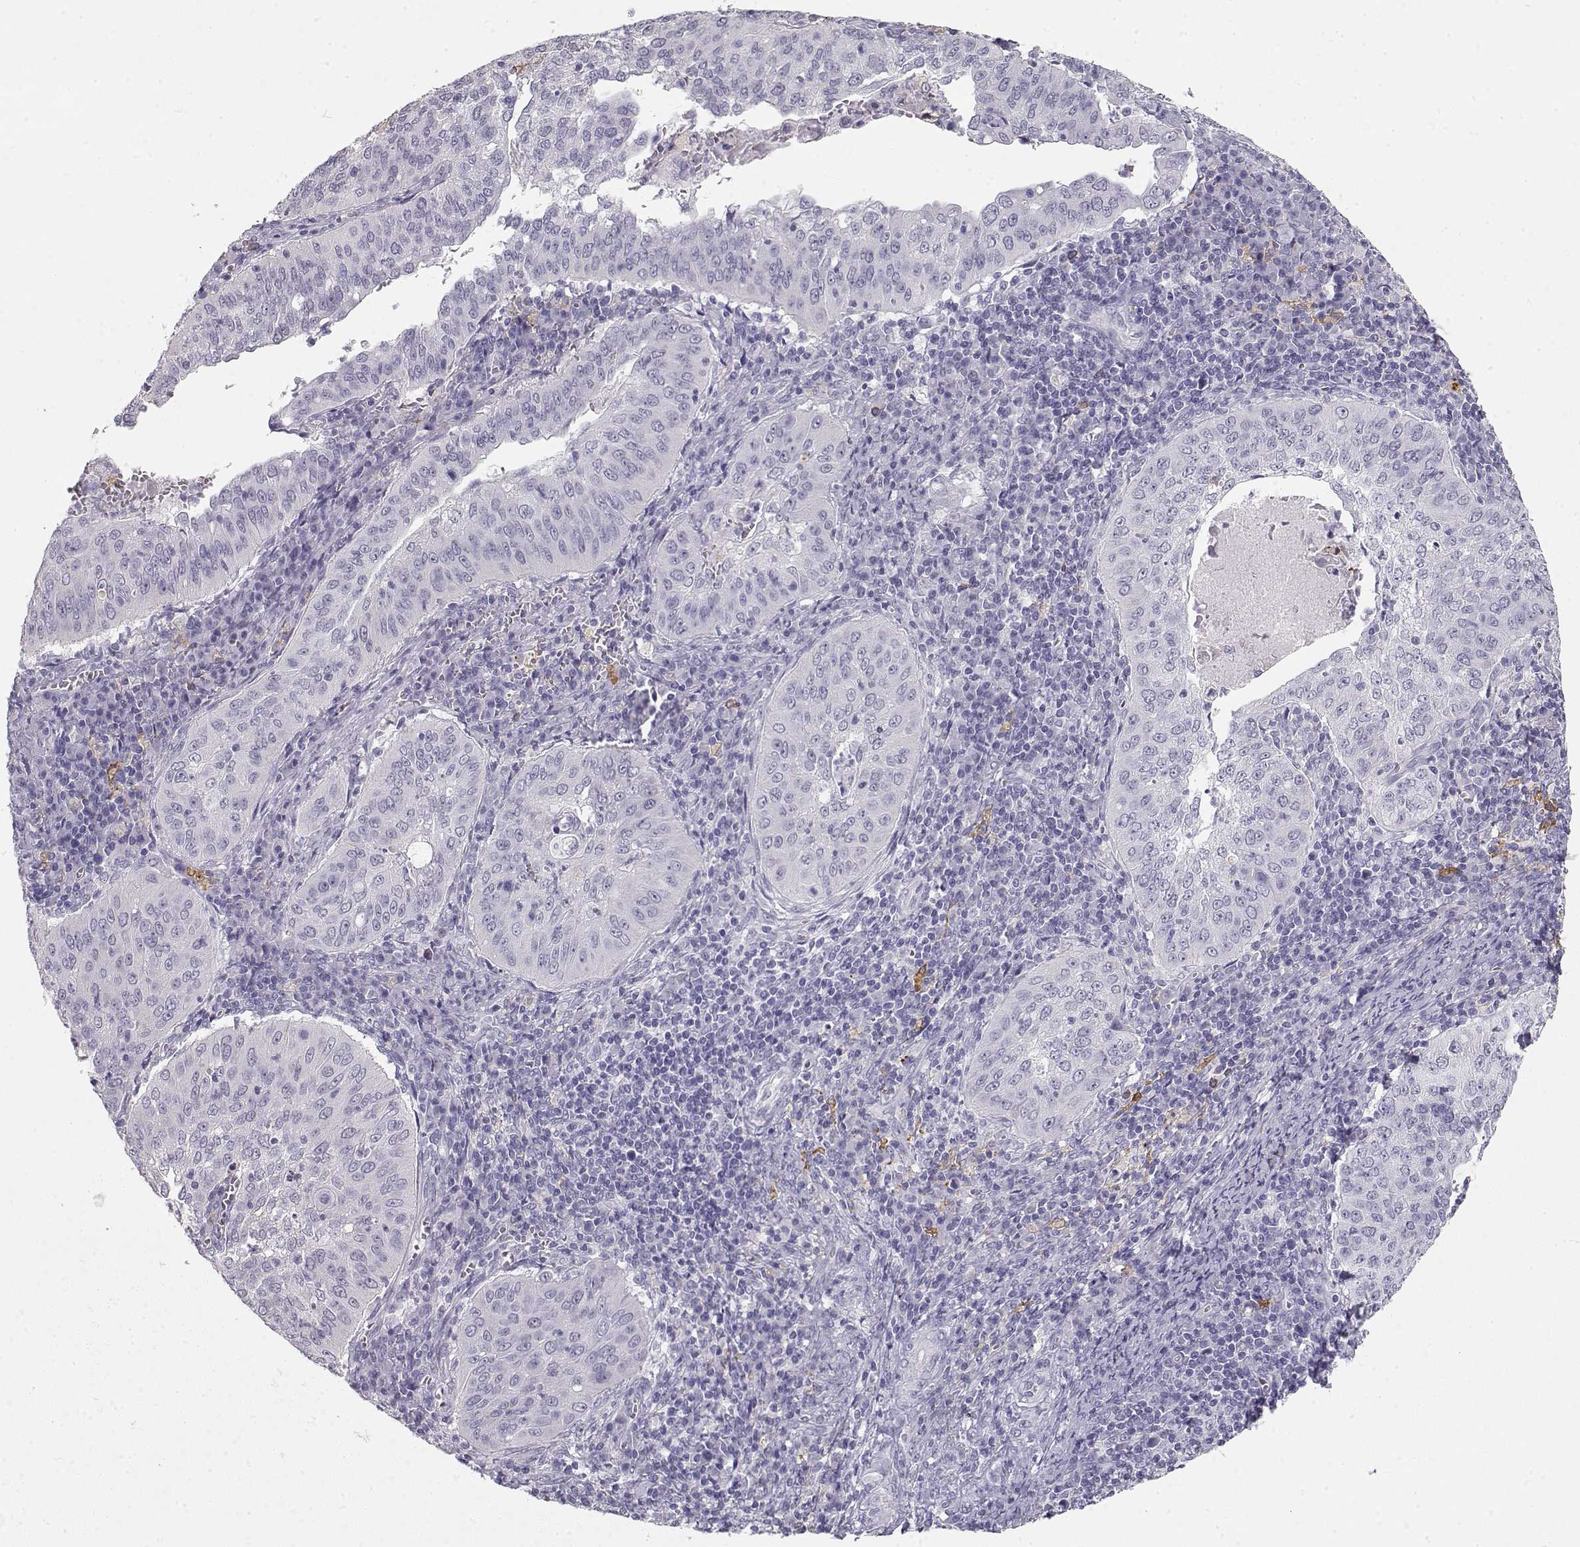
{"staining": {"intensity": "negative", "quantity": "none", "location": "none"}, "tissue": "cervical cancer", "cell_type": "Tumor cells", "image_type": "cancer", "snomed": [{"axis": "morphology", "description": "Squamous cell carcinoma, NOS"}, {"axis": "topography", "description": "Cervix"}], "caption": "This is an immunohistochemistry (IHC) micrograph of human cervical cancer (squamous cell carcinoma). There is no positivity in tumor cells.", "gene": "NUTM1", "patient": {"sex": "female", "age": 39}}